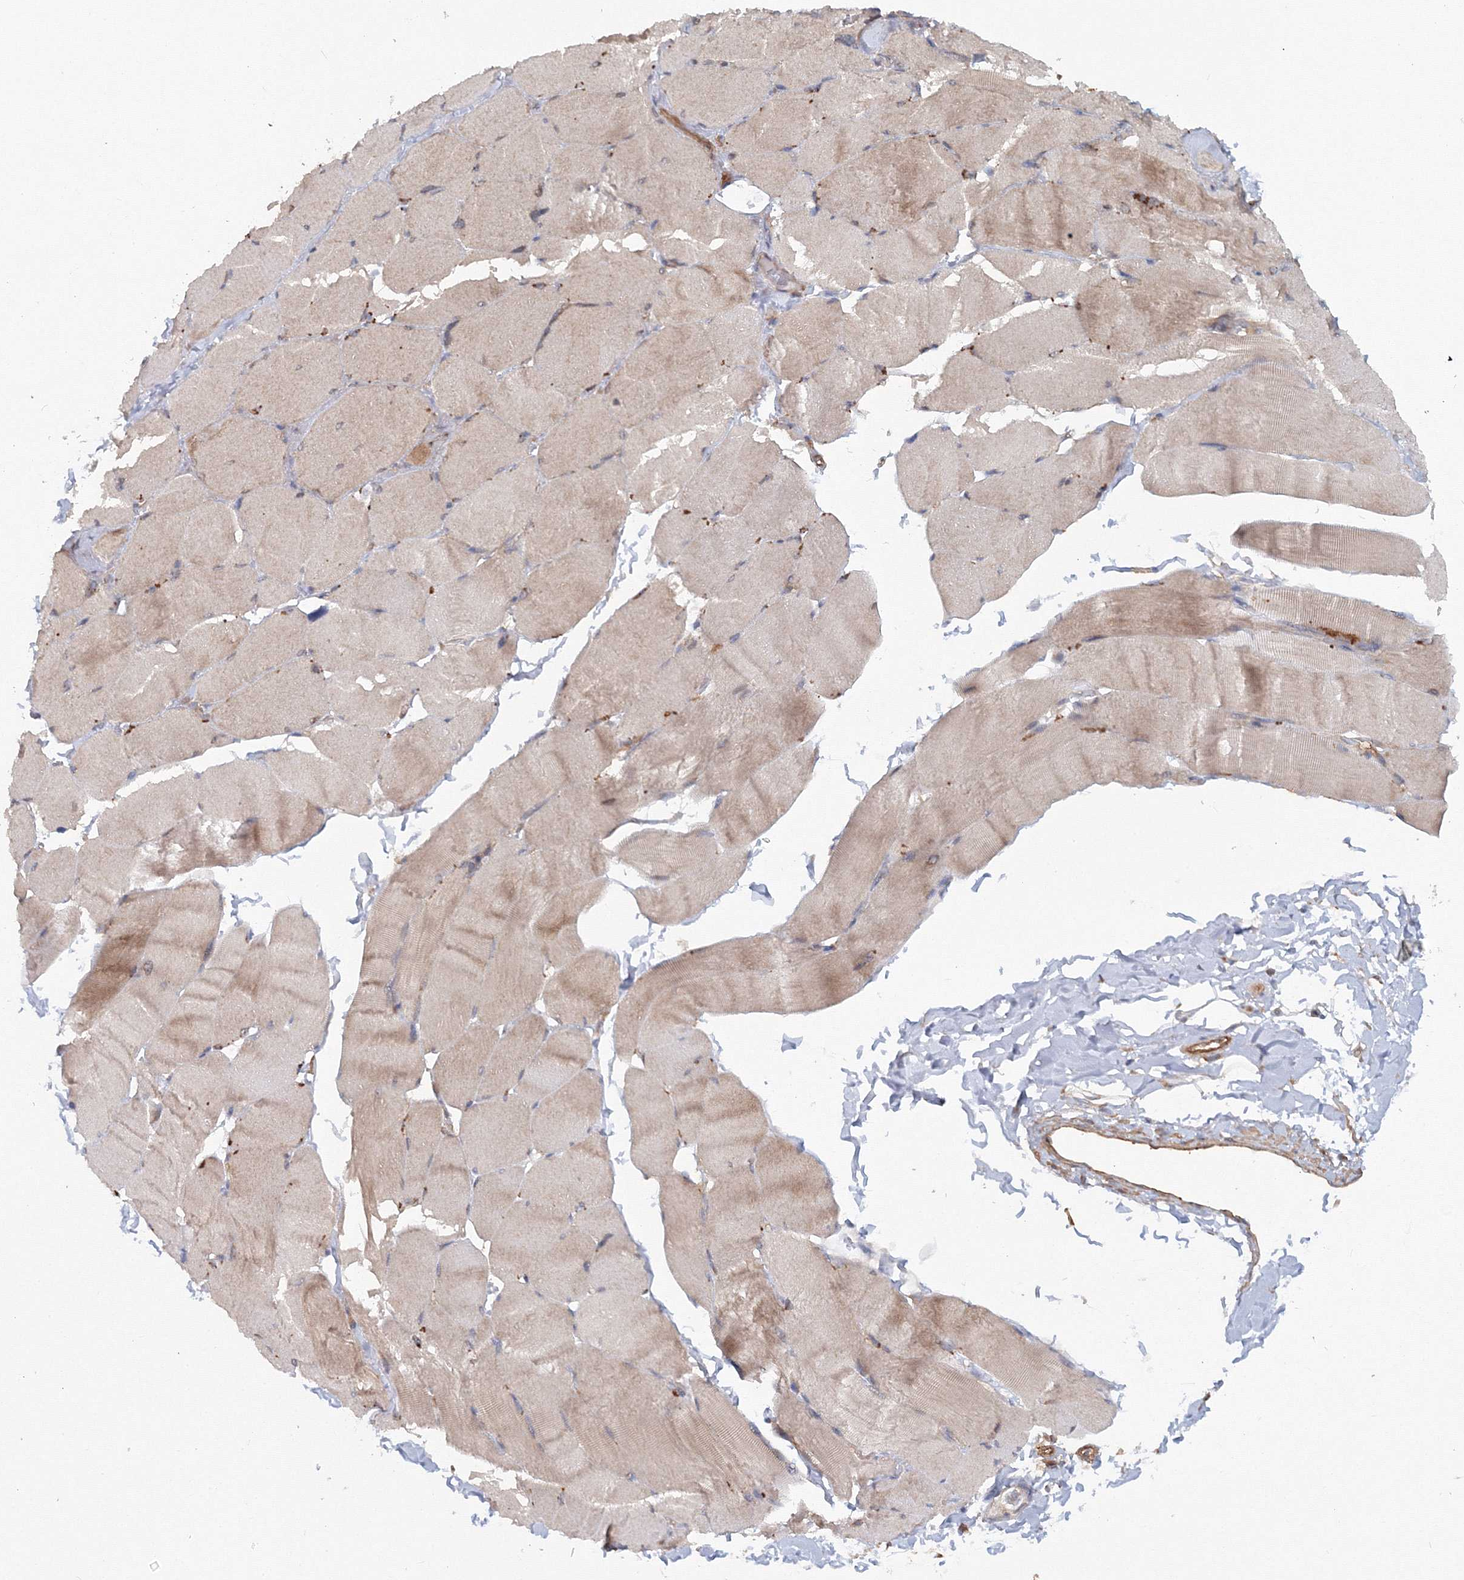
{"staining": {"intensity": "weak", "quantity": "25%-75%", "location": "cytoplasmic/membranous"}, "tissue": "skeletal muscle", "cell_type": "Myocytes", "image_type": "normal", "snomed": [{"axis": "morphology", "description": "Normal tissue, NOS"}, {"axis": "topography", "description": "Skin"}, {"axis": "topography", "description": "Skeletal muscle"}], "caption": "This image displays IHC staining of benign human skeletal muscle, with low weak cytoplasmic/membranous positivity in approximately 25%-75% of myocytes.", "gene": "EXOC1", "patient": {"sex": "male", "age": 83}}